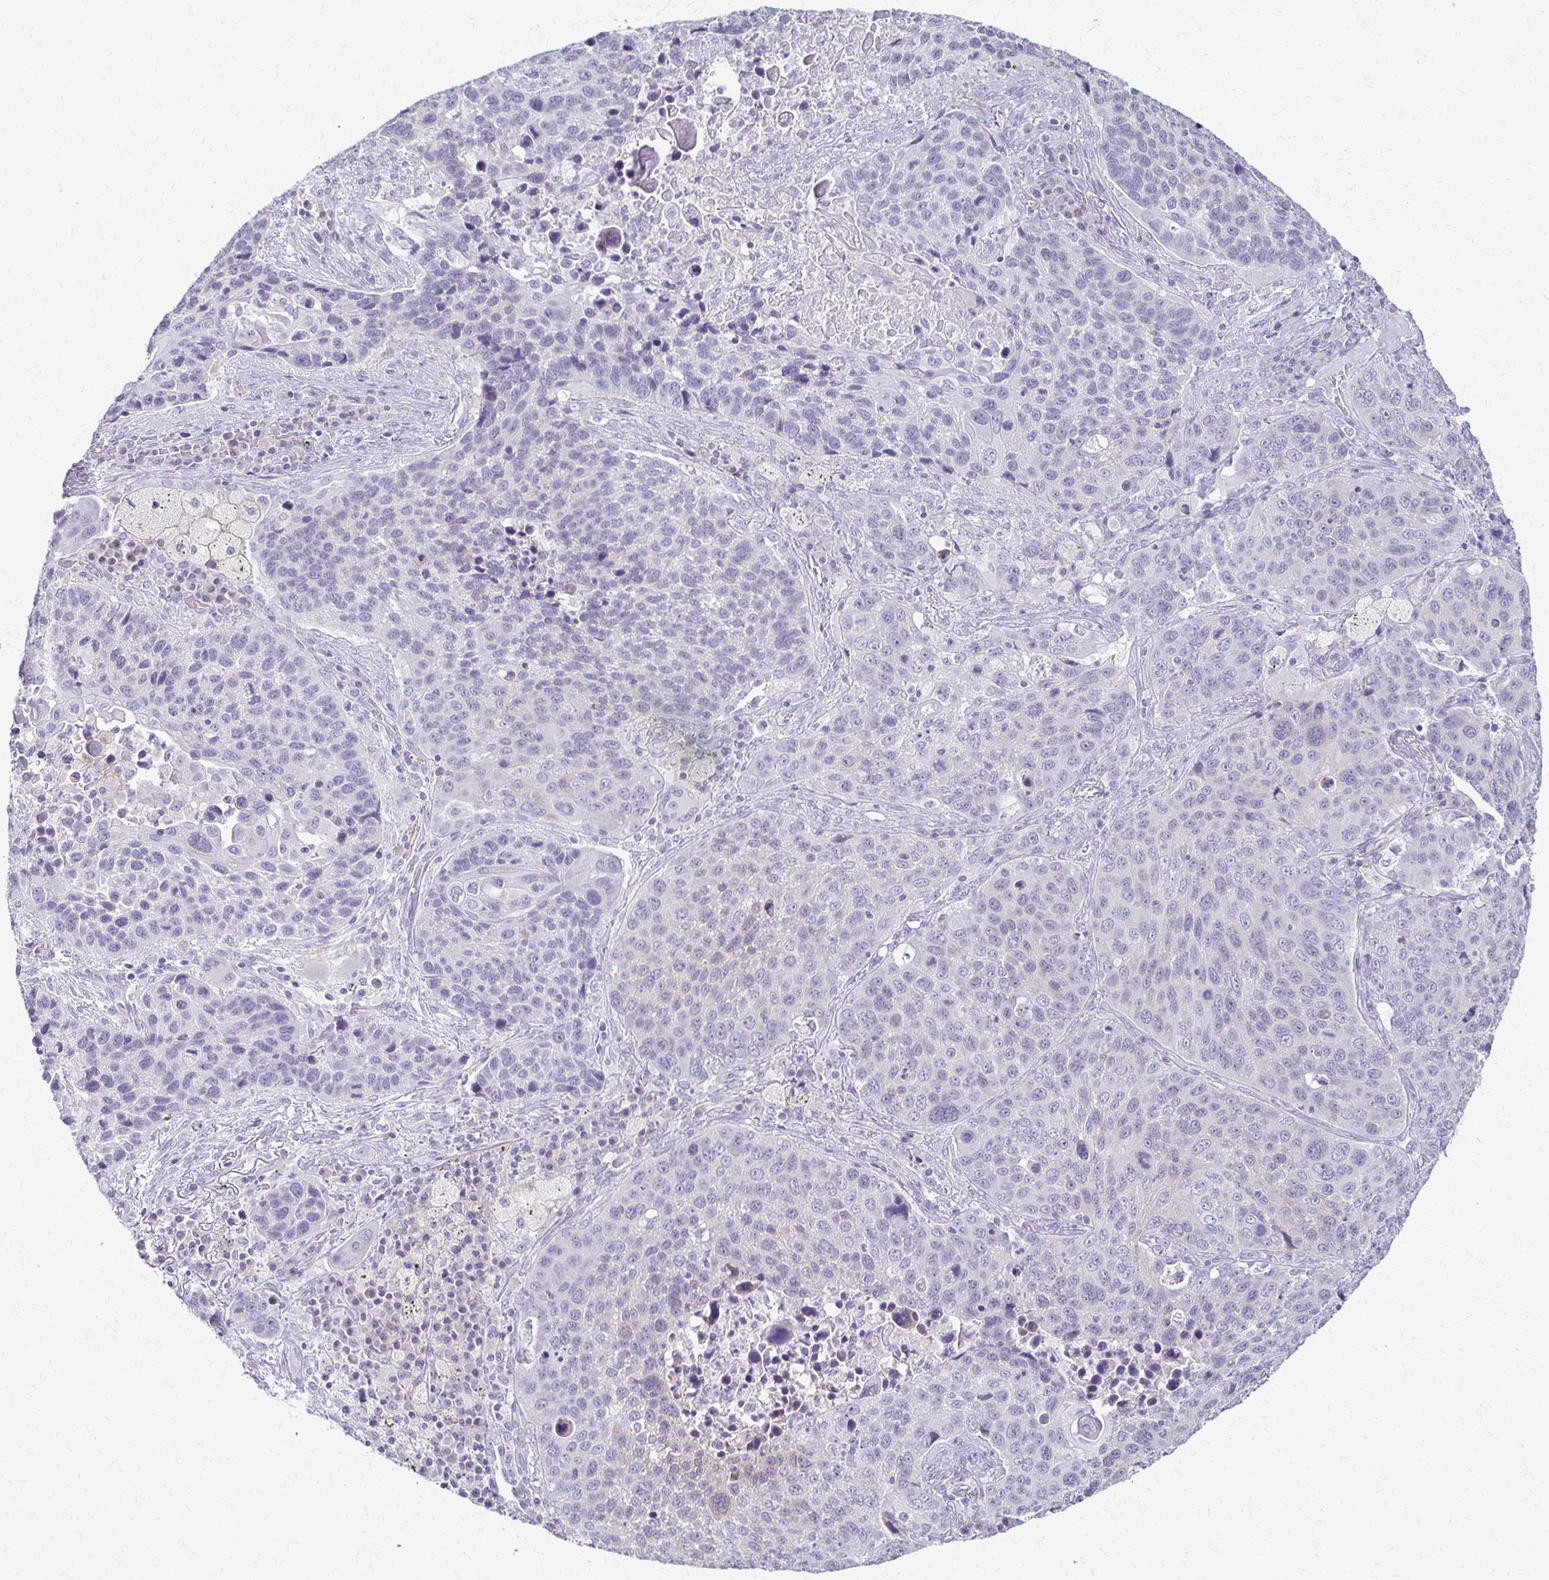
{"staining": {"intensity": "negative", "quantity": "none", "location": "none"}, "tissue": "lung cancer", "cell_type": "Tumor cells", "image_type": "cancer", "snomed": [{"axis": "morphology", "description": "Squamous cell carcinoma, NOS"}, {"axis": "topography", "description": "Lung"}], "caption": "DAB immunohistochemical staining of squamous cell carcinoma (lung) exhibits no significant staining in tumor cells. (DAB immunohistochemistry with hematoxylin counter stain).", "gene": "FCGR2B", "patient": {"sex": "male", "age": 68}}